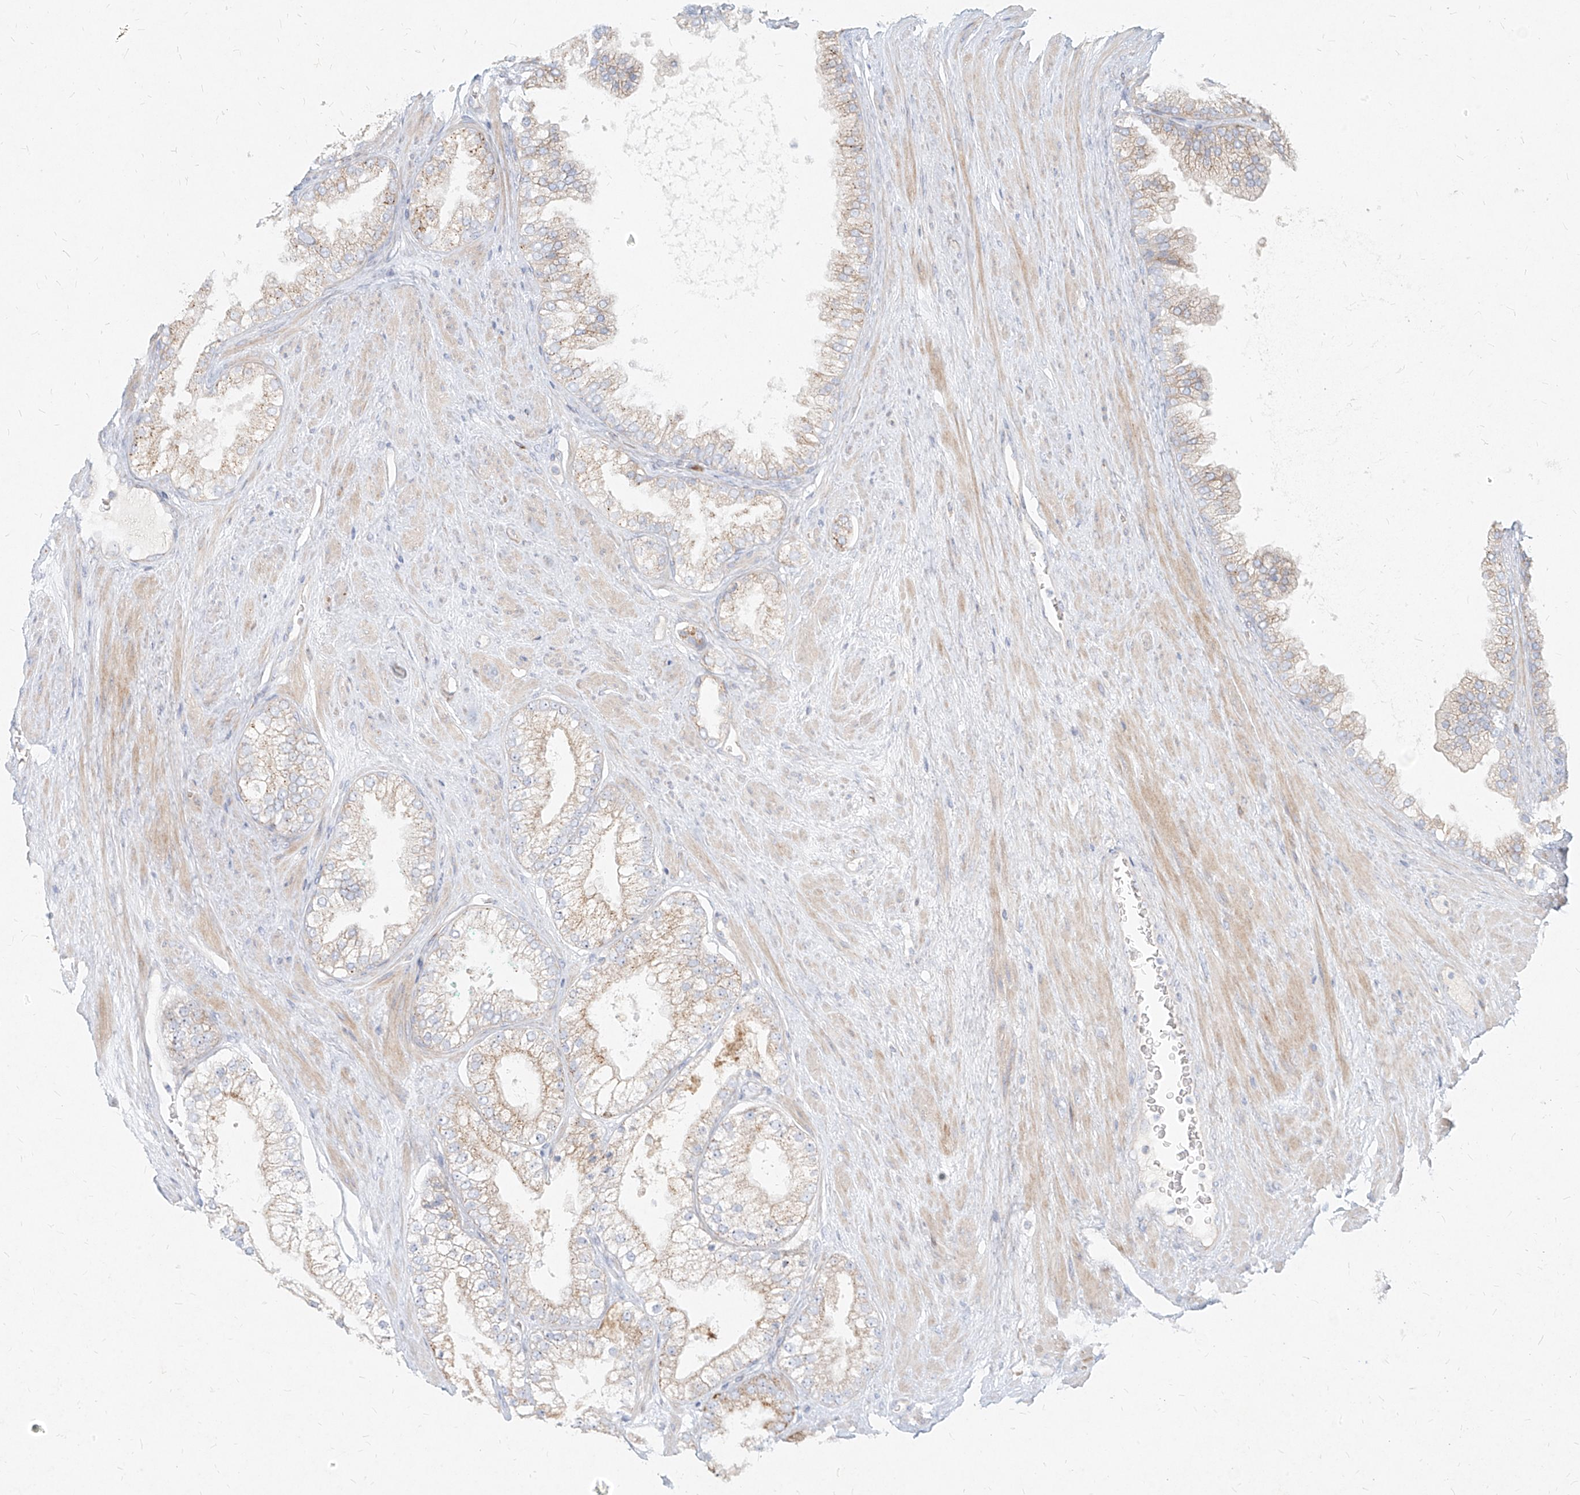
{"staining": {"intensity": "moderate", "quantity": "<25%", "location": "cytoplasmic/membranous"}, "tissue": "prostate cancer", "cell_type": "Tumor cells", "image_type": "cancer", "snomed": [{"axis": "morphology", "description": "Adenocarcinoma, High grade"}, {"axis": "topography", "description": "Prostate"}], "caption": "IHC image of neoplastic tissue: human prostate cancer (adenocarcinoma (high-grade)) stained using IHC reveals low levels of moderate protein expression localized specifically in the cytoplasmic/membranous of tumor cells, appearing as a cytoplasmic/membranous brown color.", "gene": "MTX2", "patient": {"sex": "male", "age": 58}}